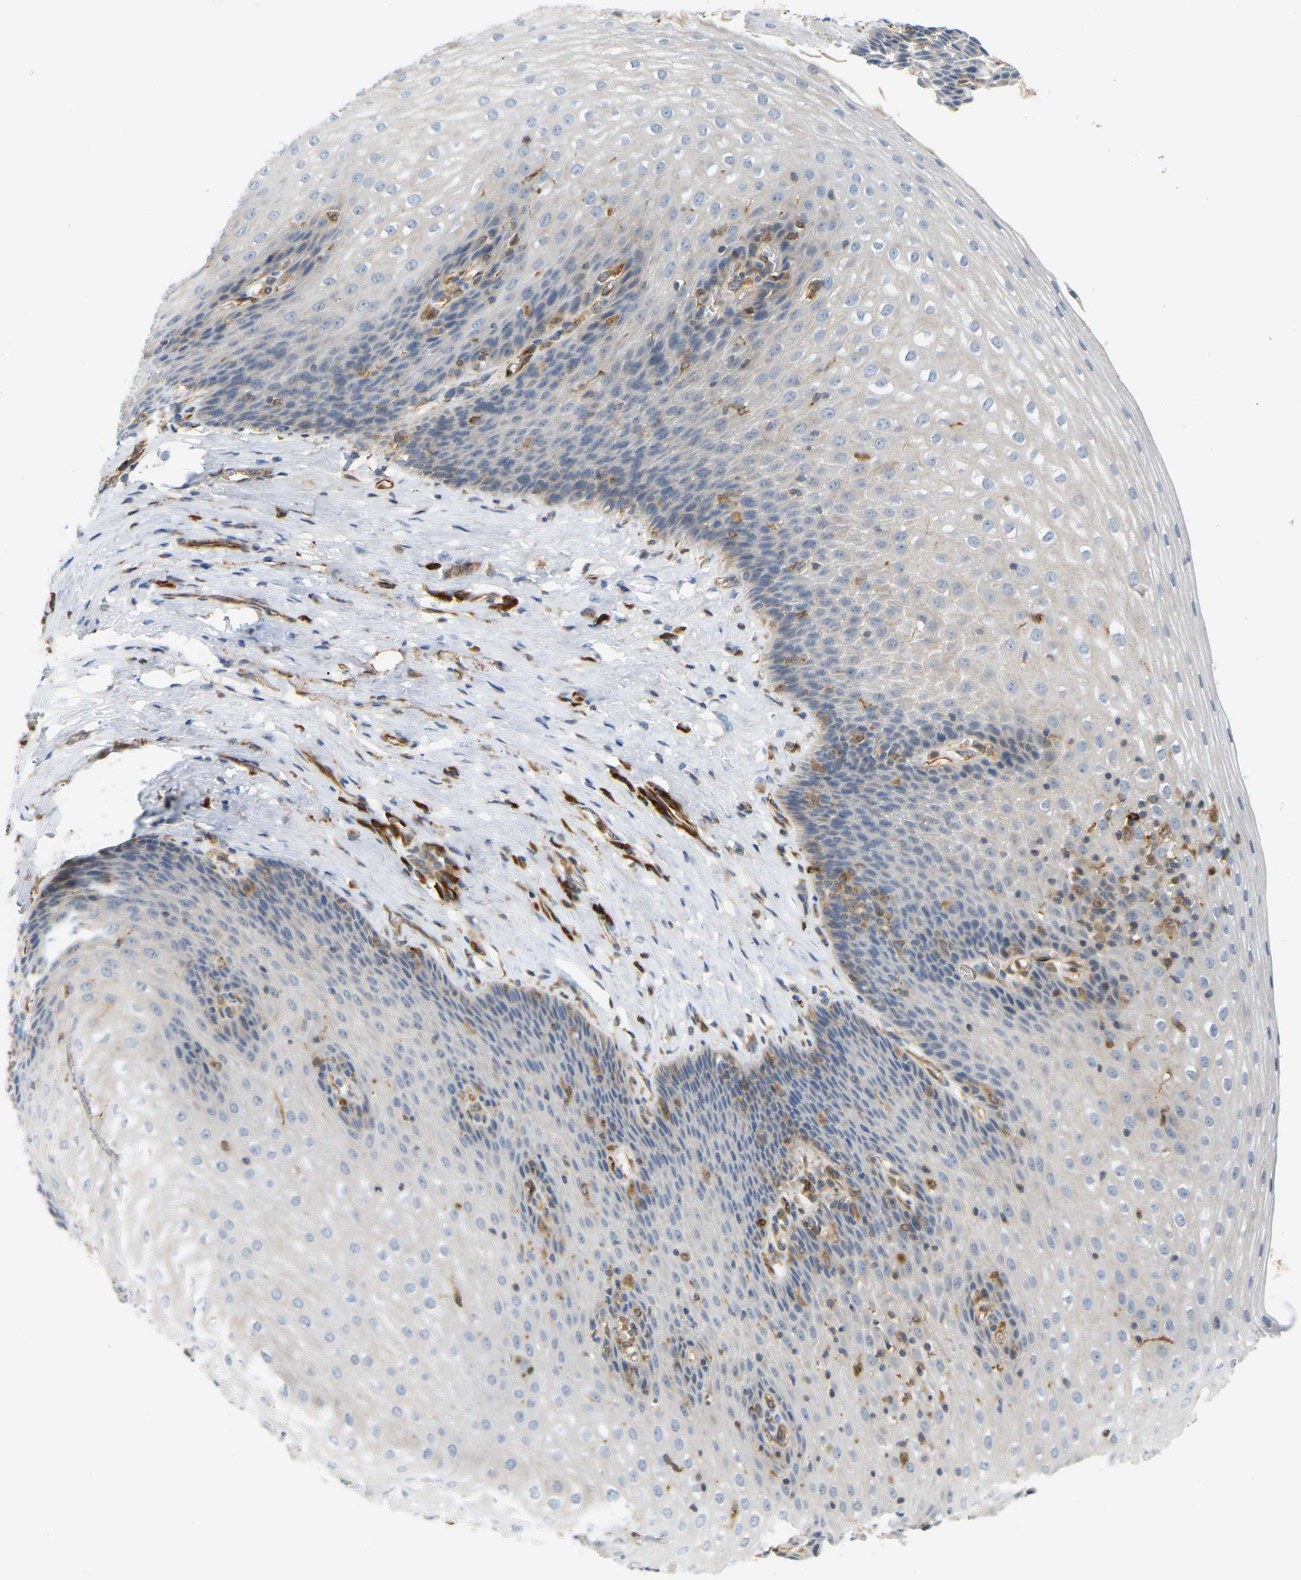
{"staining": {"intensity": "negative", "quantity": "none", "location": "none"}, "tissue": "esophagus", "cell_type": "Squamous epithelial cells", "image_type": "normal", "snomed": [{"axis": "morphology", "description": "Normal tissue, NOS"}, {"axis": "topography", "description": "Esophagus"}], "caption": "Immunohistochemistry of benign human esophagus exhibits no expression in squamous epithelial cells.", "gene": "PLCG2", "patient": {"sex": "female", "age": 61}}